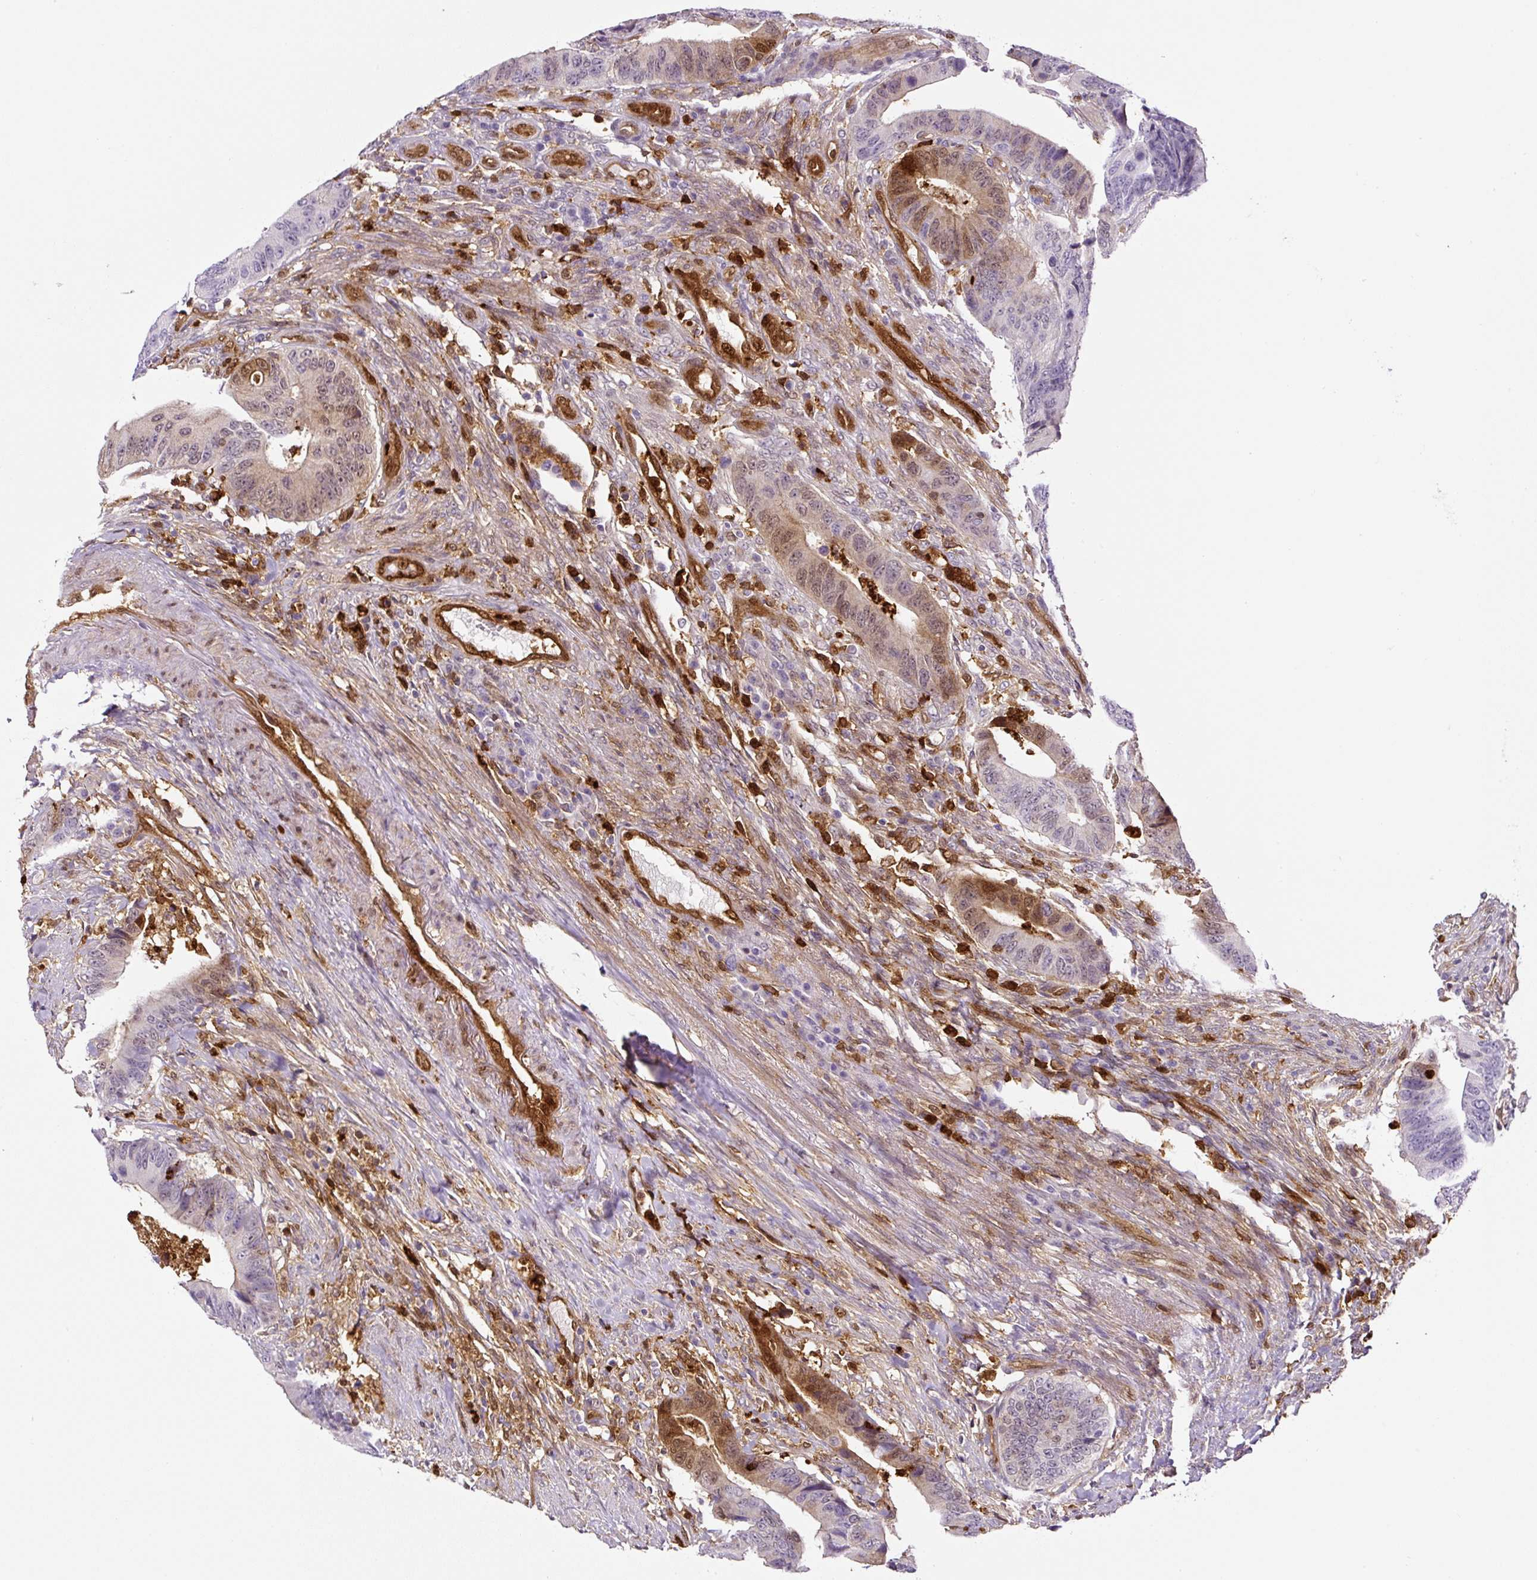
{"staining": {"intensity": "moderate", "quantity": "<25%", "location": "cytoplasmic/membranous,nuclear"}, "tissue": "colorectal cancer", "cell_type": "Tumor cells", "image_type": "cancer", "snomed": [{"axis": "morphology", "description": "Adenocarcinoma, NOS"}, {"axis": "topography", "description": "Colon"}], "caption": "Protein expression analysis of colorectal adenocarcinoma exhibits moderate cytoplasmic/membranous and nuclear positivity in about <25% of tumor cells.", "gene": "ANXA1", "patient": {"sex": "male", "age": 87}}